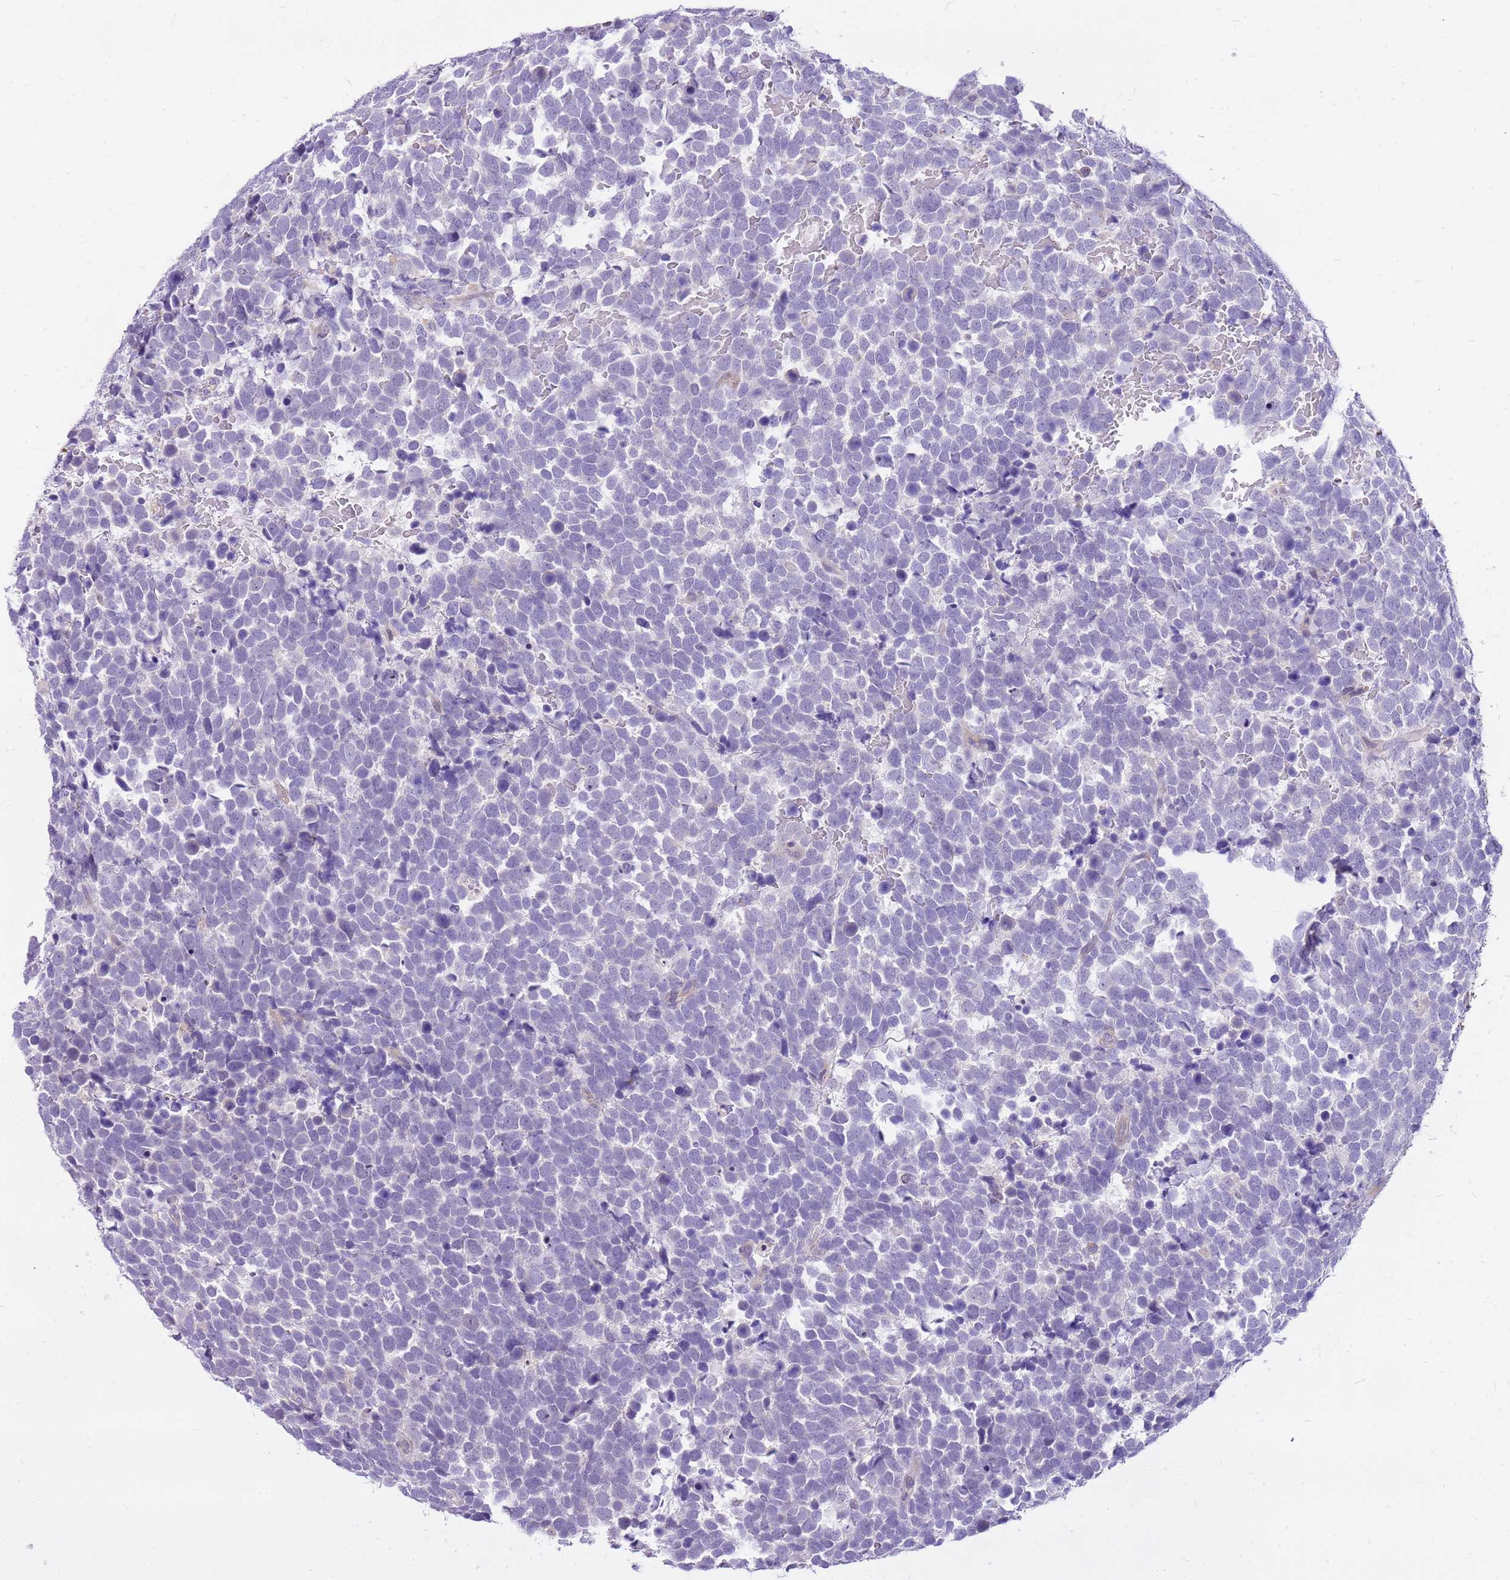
{"staining": {"intensity": "negative", "quantity": "none", "location": "none"}, "tissue": "urothelial cancer", "cell_type": "Tumor cells", "image_type": "cancer", "snomed": [{"axis": "morphology", "description": "Urothelial carcinoma, High grade"}, {"axis": "topography", "description": "Urinary bladder"}], "caption": "DAB immunohistochemical staining of urothelial carcinoma (high-grade) reveals no significant staining in tumor cells.", "gene": "WASHC4", "patient": {"sex": "female", "age": 82}}